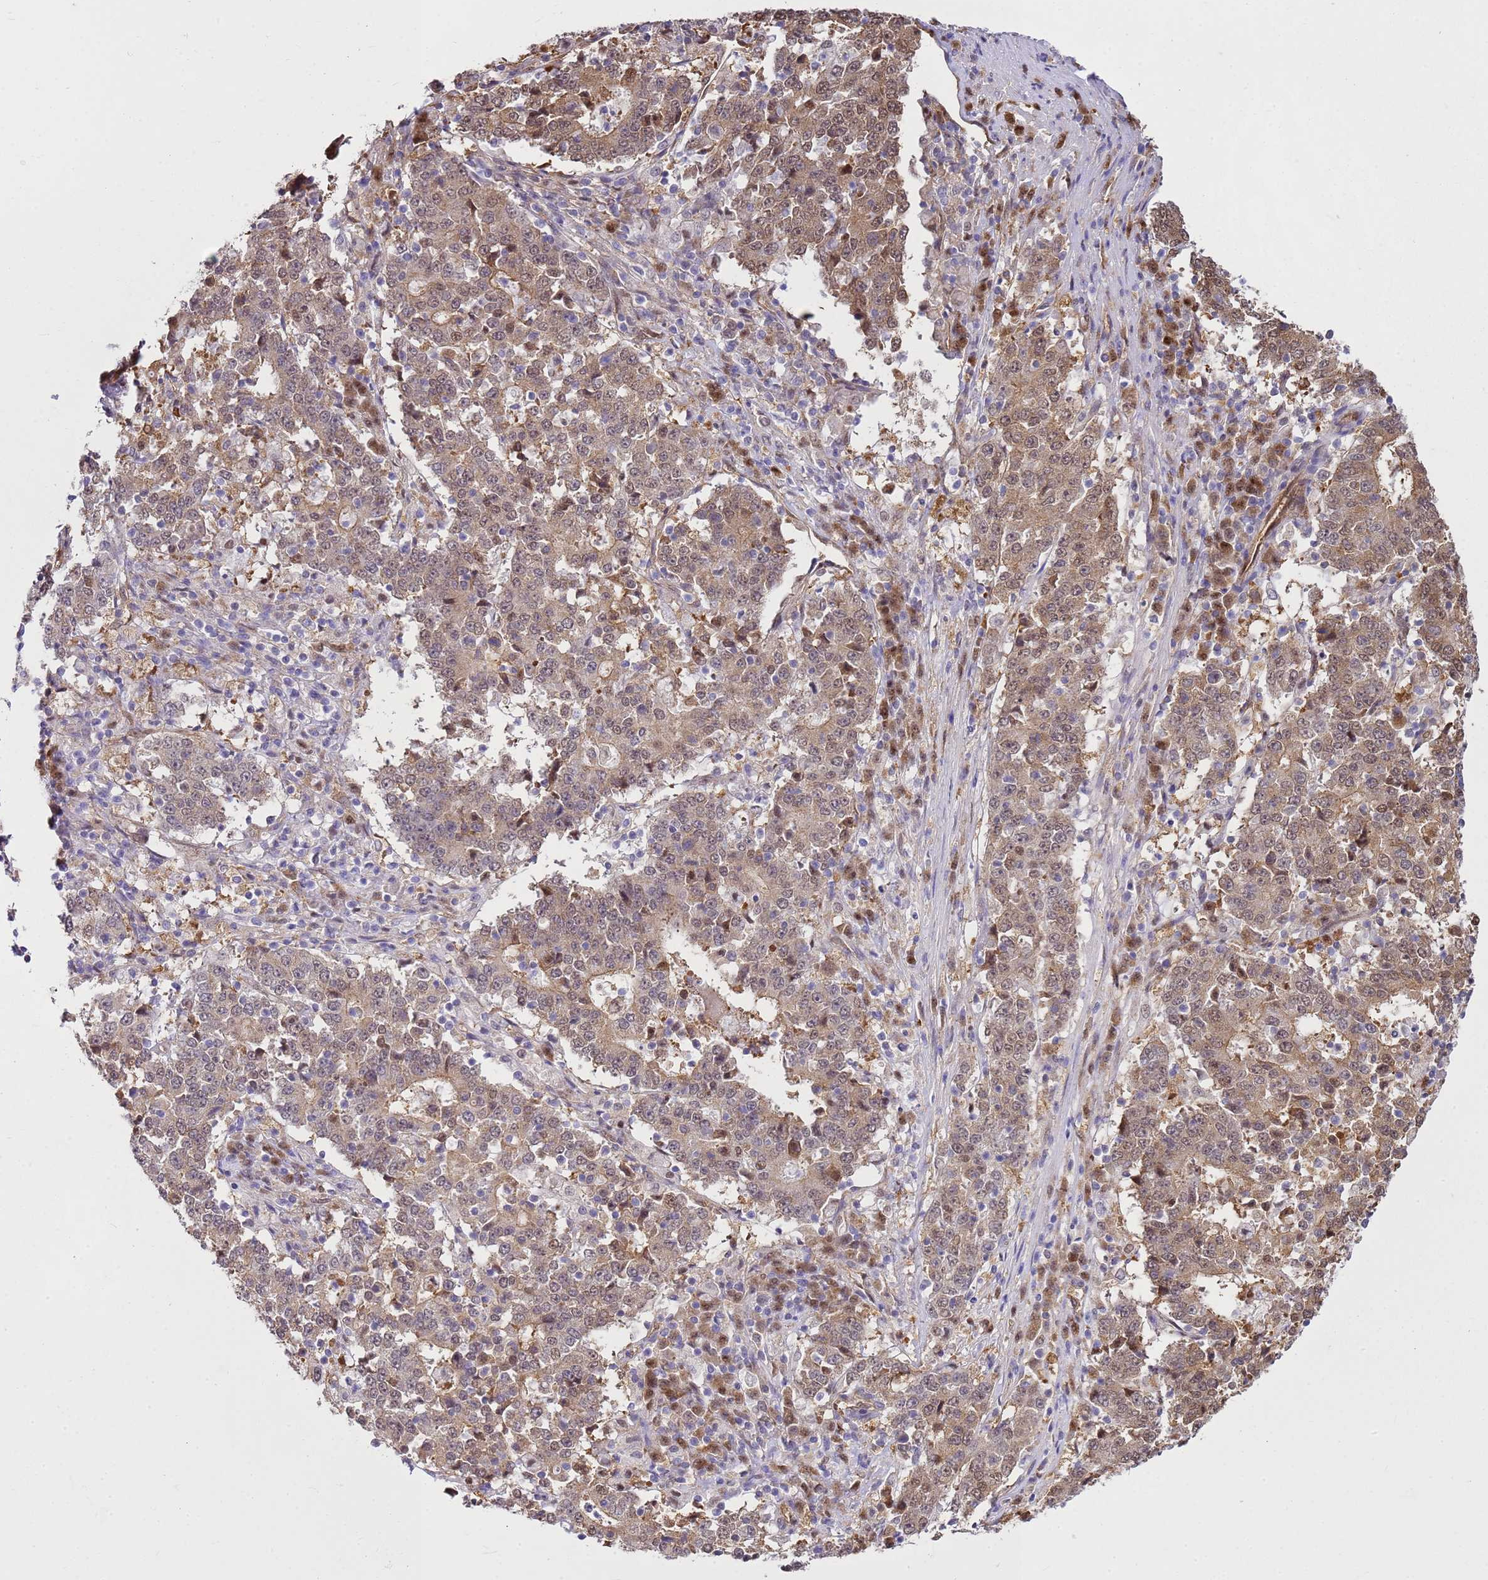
{"staining": {"intensity": "weak", "quantity": ">75%", "location": "cytoplasmic/membranous,nuclear"}, "tissue": "stomach cancer", "cell_type": "Tumor cells", "image_type": "cancer", "snomed": [{"axis": "morphology", "description": "Adenocarcinoma, NOS"}, {"axis": "topography", "description": "Stomach"}], "caption": "A brown stain labels weak cytoplasmic/membranous and nuclear expression of a protein in human stomach cancer (adenocarcinoma) tumor cells.", "gene": "YWHAE", "patient": {"sex": "male", "age": 59}}